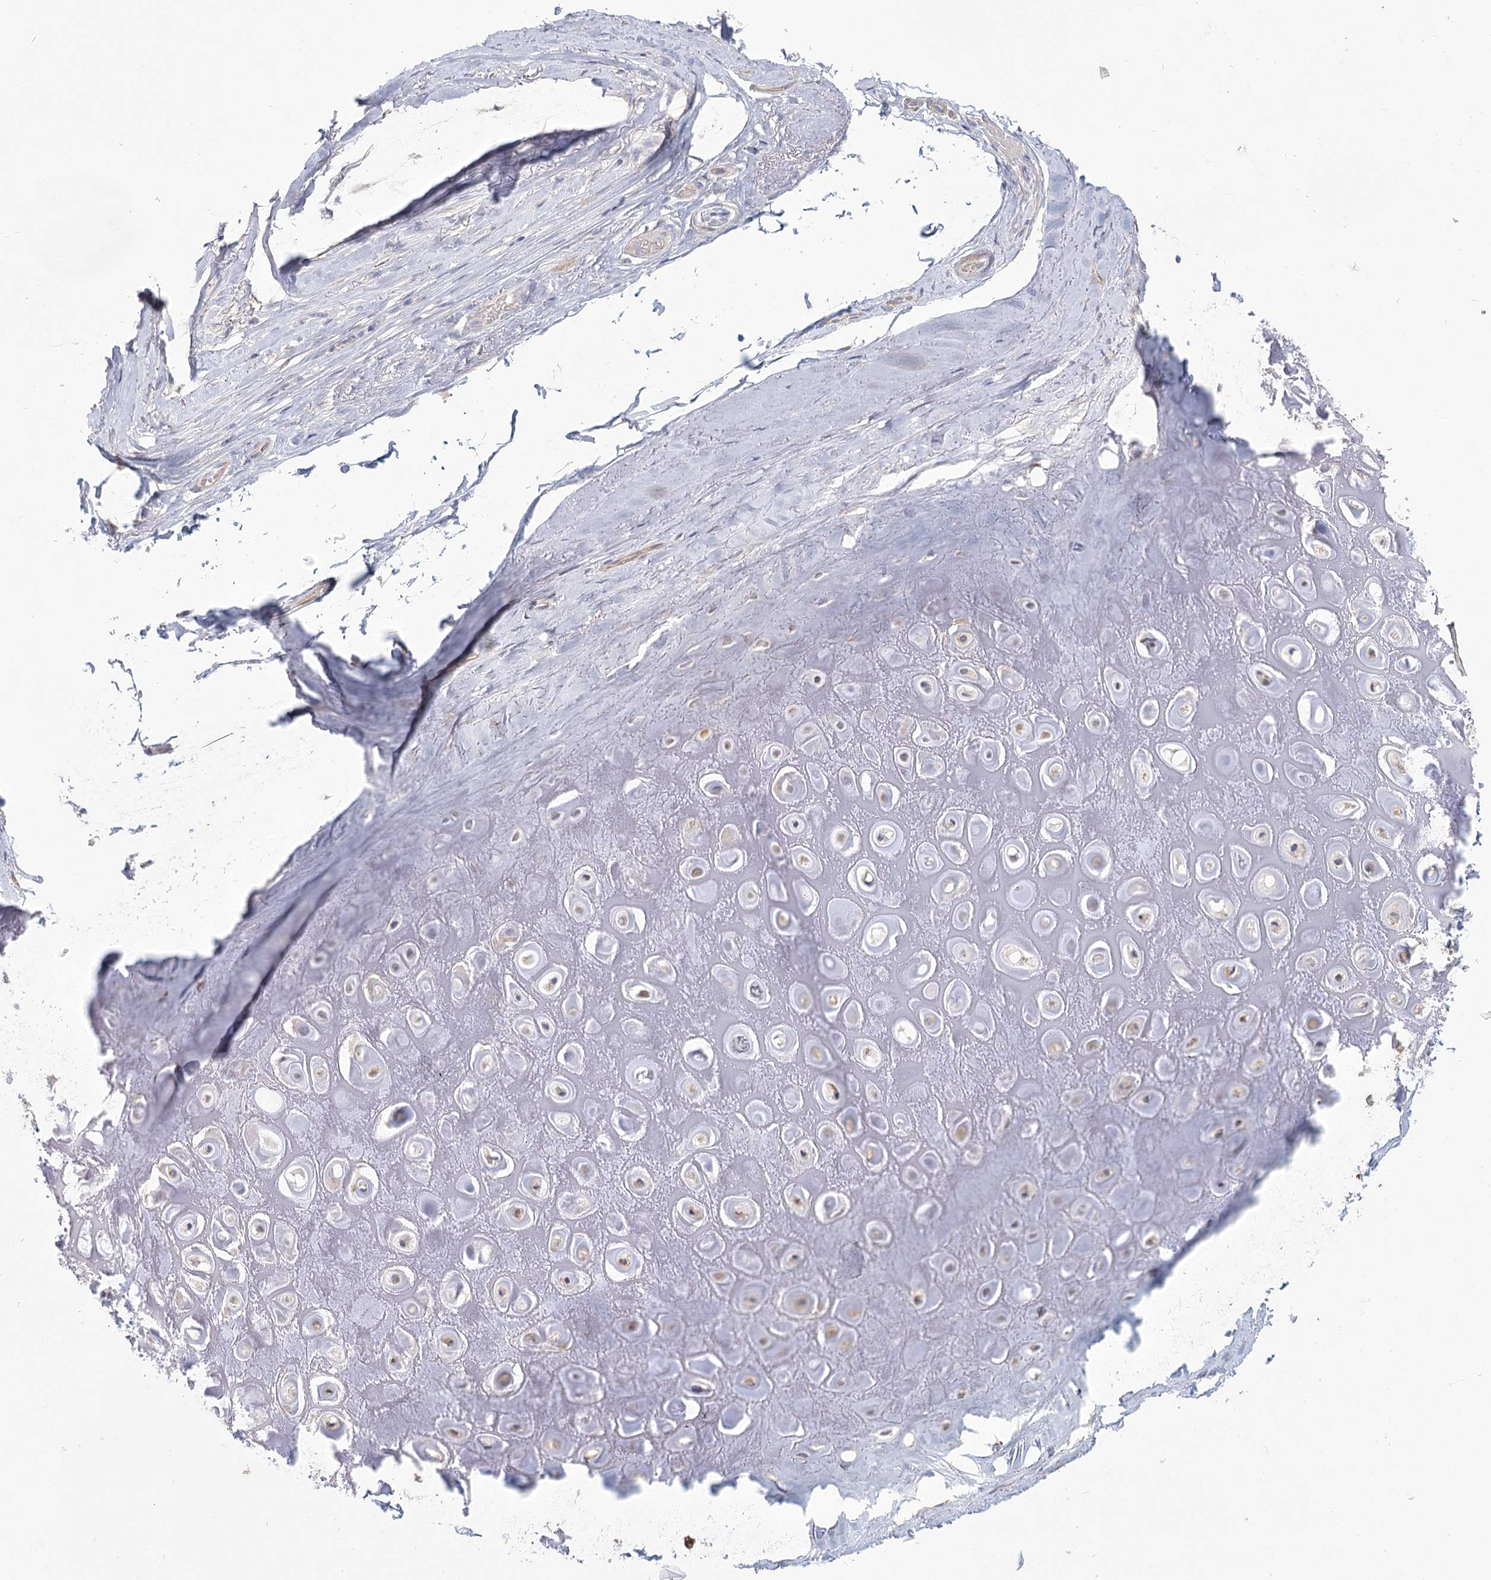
{"staining": {"intensity": "moderate", "quantity": ">75%", "location": "cytoplasmic/membranous"}, "tissue": "adipose tissue", "cell_type": "Adipocytes", "image_type": "normal", "snomed": [{"axis": "morphology", "description": "Normal tissue, NOS"}, {"axis": "morphology", "description": "Basal cell carcinoma"}, {"axis": "topography", "description": "Skin"}], "caption": "Adipose tissue stained for a protein (brown) exhibits moderate cytoplasmic/membranous positive positivity in approximately >75% of adipocytes.", "gene": "CNTLN", "patient": {"sex": "female", "age": 89}}